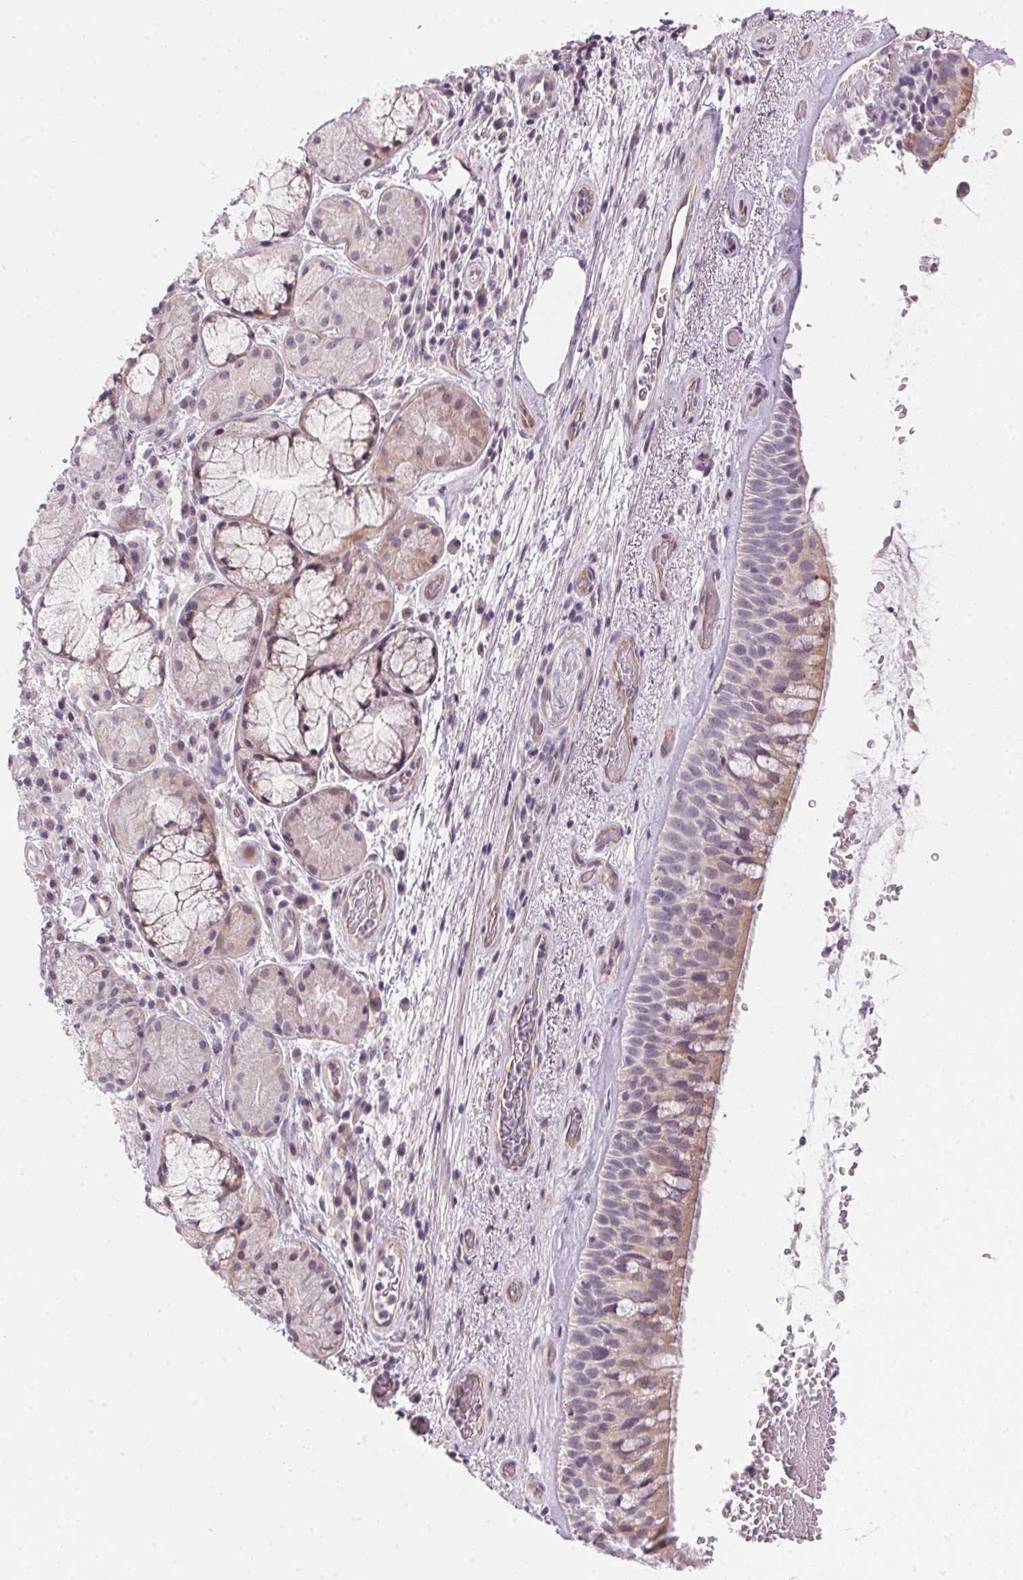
{"staining": {"intensity": "weak", "quantity": "25%-75%", "location": "cytoplasmic/membranous"}, "tissue": "bronchus", "cell_type": "Respiratory epithelial cells", "image_type": "normal", "snomed": [{"axis": "morphology", "description": "Normal tissue, NOS"}, {"axis": "topography", "description": "Bronchus"}], "caption": "Human bronchus stained with a brown dye demonstrates weak cytoplasmic/membranous positive positivity in approximately 25%-75% of respiratory epithelial cells.", "gene": "GDAP1L1", "patient": {"sex": "male", "age": 48}}